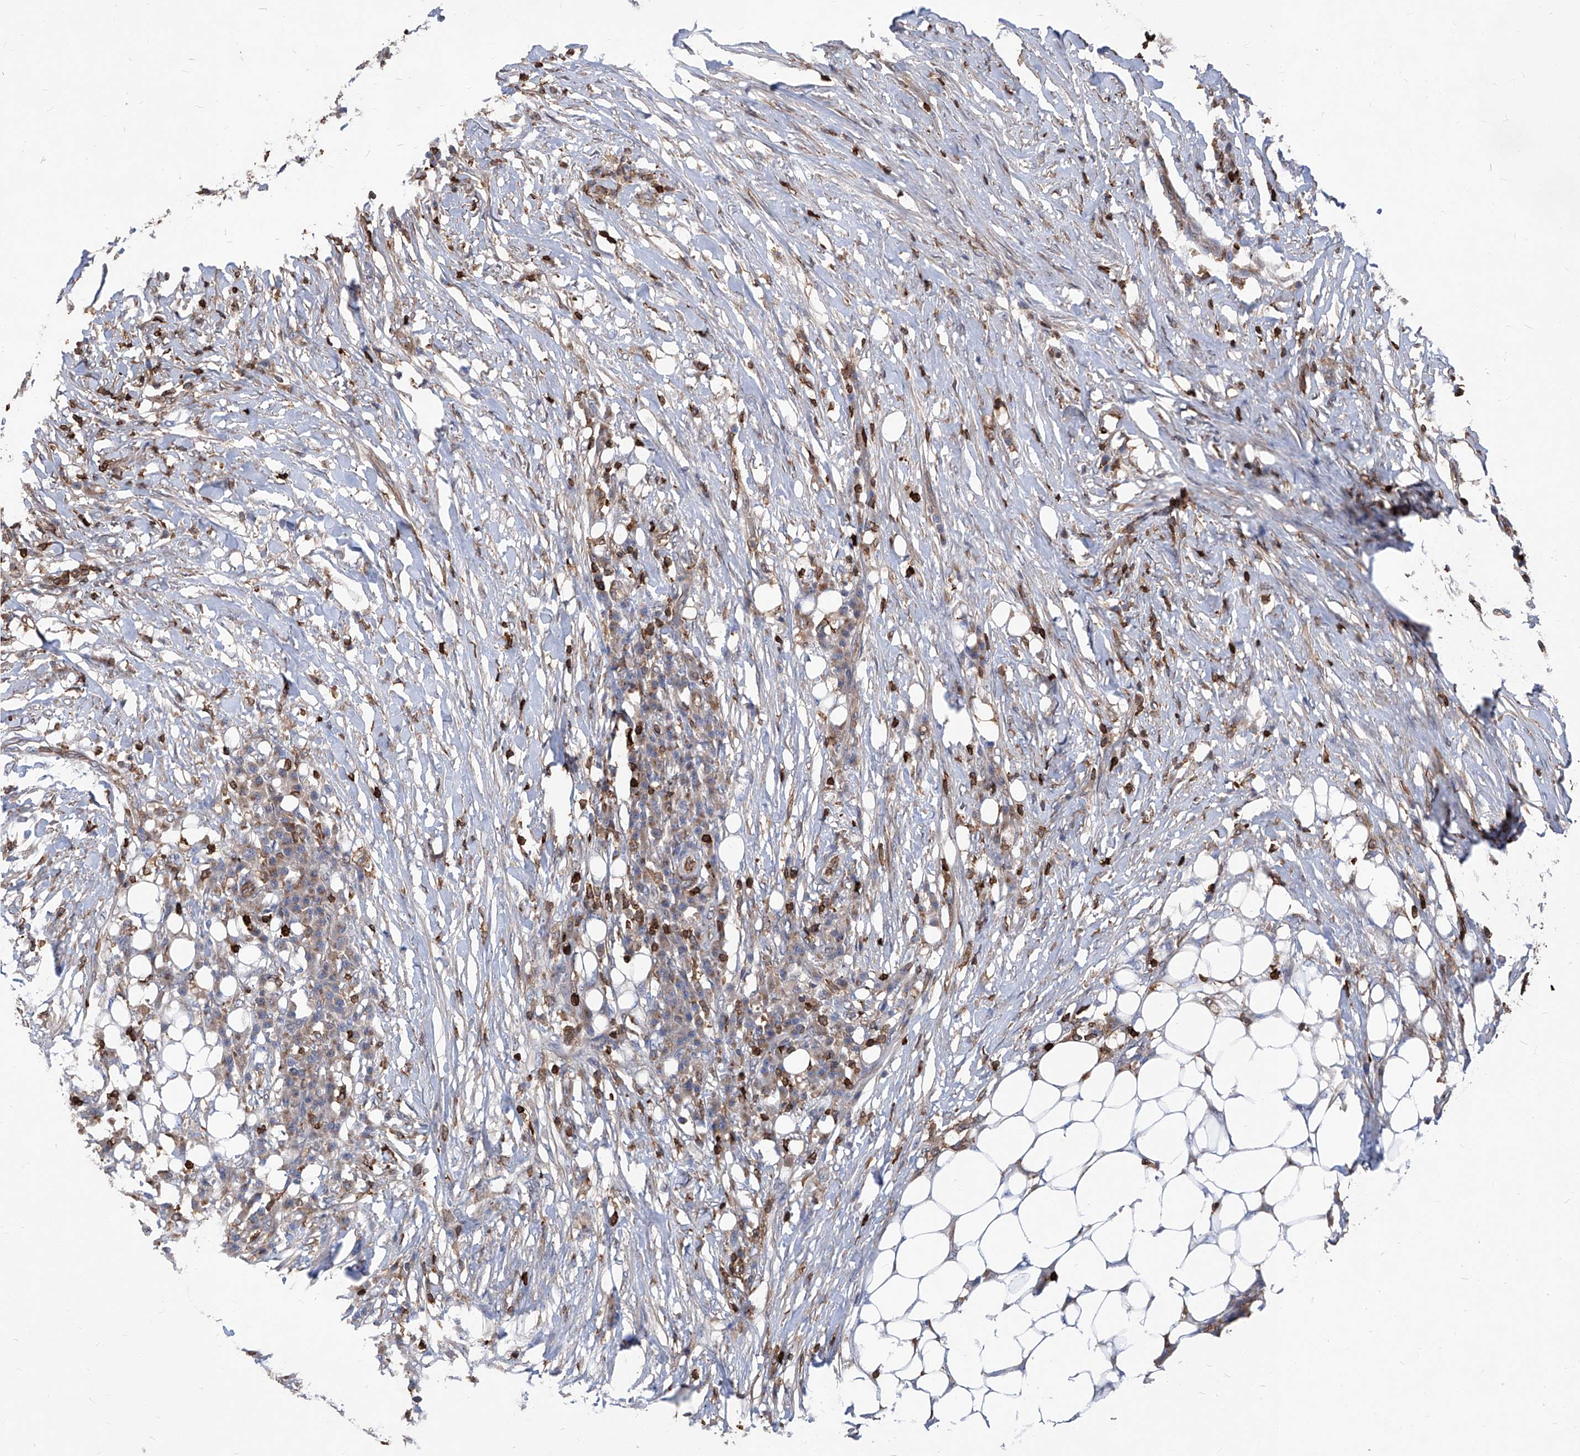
{"staining": {"intensity": "negative", "quantity": "none", "location": "none"}, "tissue": "colorectal cancer", "cell_type": "Tumor cells", "image_type": "cancer", "snomed": [{"axis": "morphology", "description": "Adenocarcinoma, NOS"}, {"axis": "topography", "description": "Colon"}], "caption": "Tumor cells show no significant protein staining in colorectal cancer. (Brightfield microscopy of DAB immunohistochemistry at high magnification).", "gene": "ABRACL", "patient": {"sex": "male", "age": 83}}